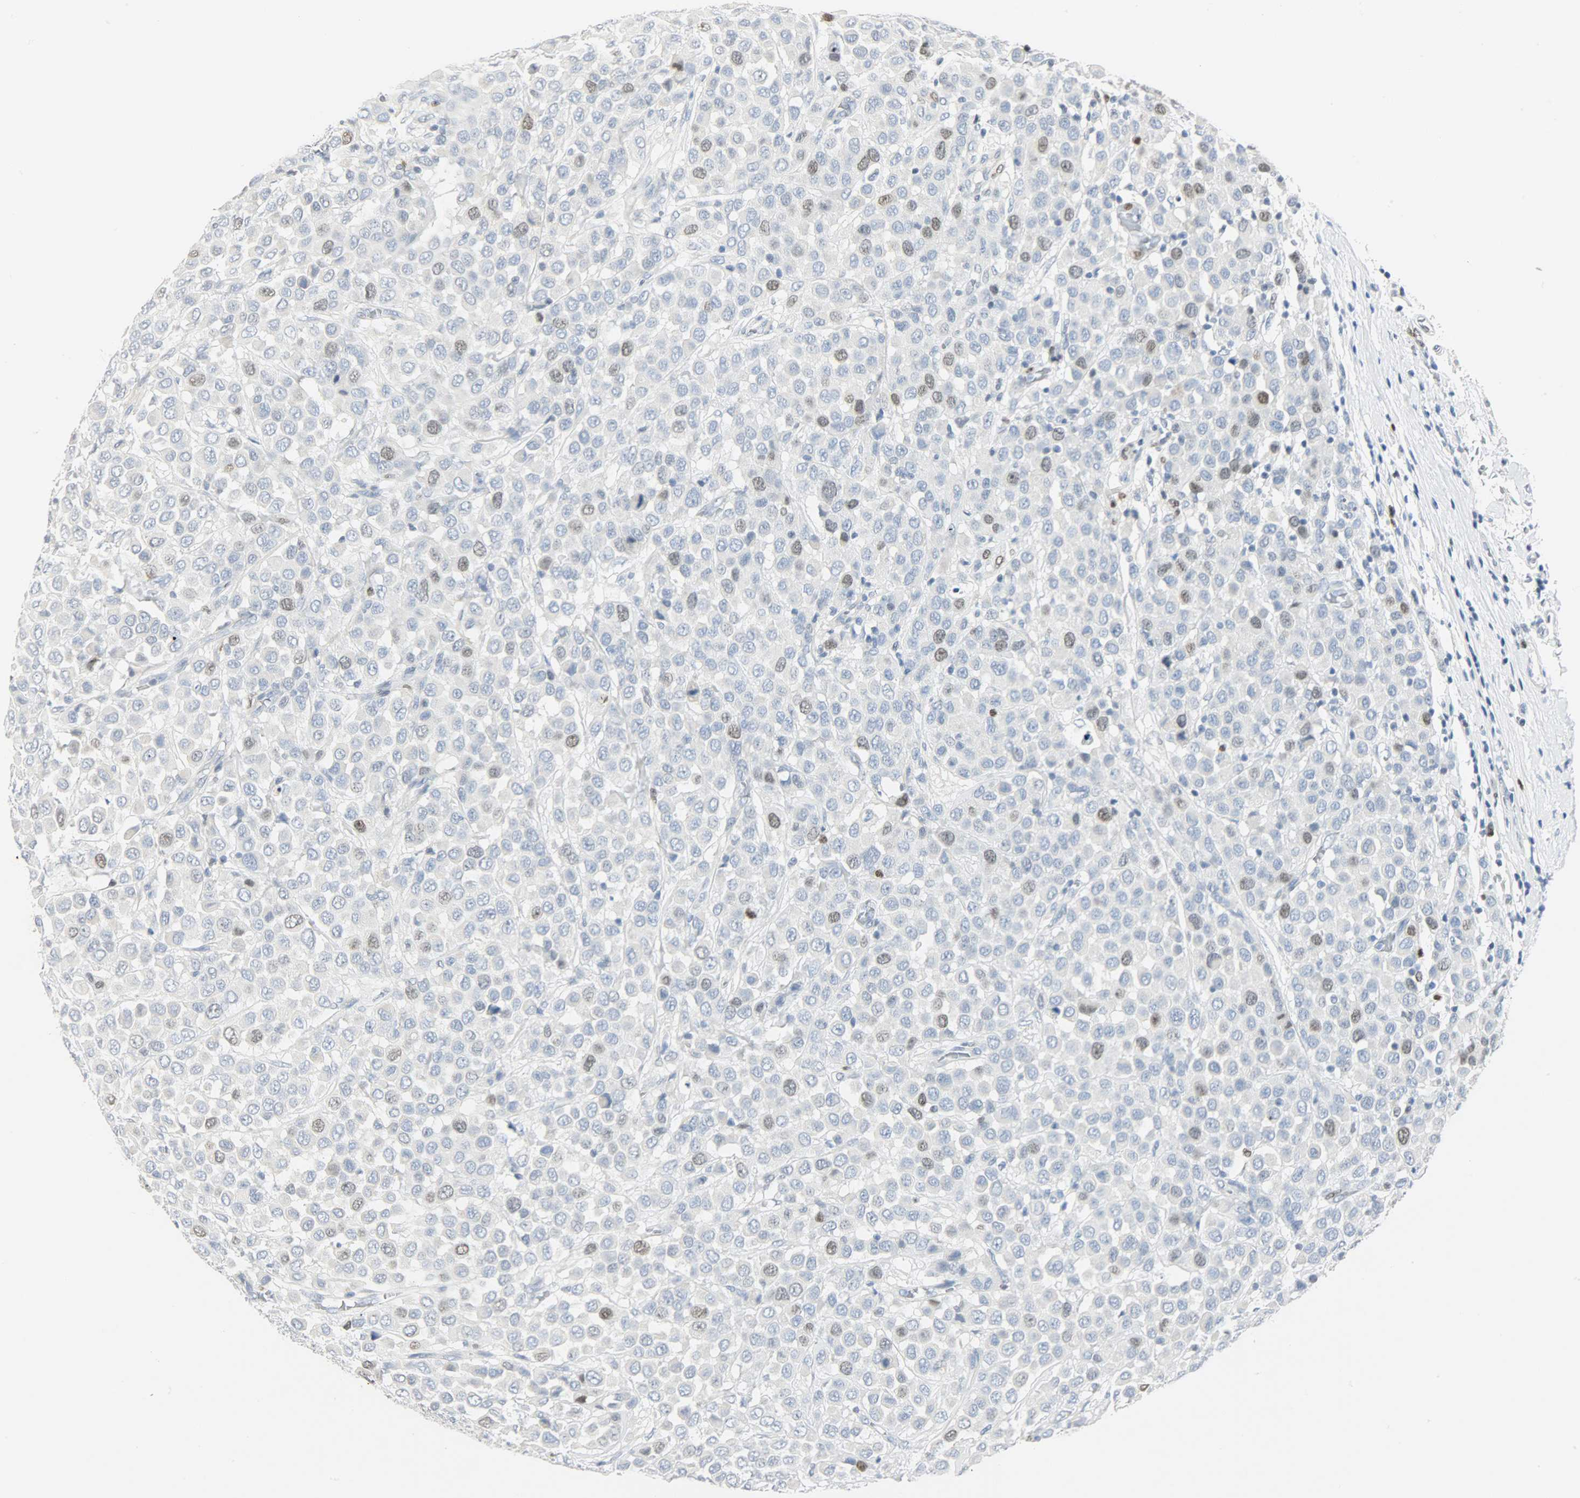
{"staining": {"intensity": "weak", "quantity": "<25%", "location": "nuclear"}, "tissue": "breast cancer", "cell_type": "Tumor cells", "image_type": "cancer", "snomed": [{"axis": "morphology", "description": "Duct carcinoma"}, {"axis": "topography", "description": "Breast"}], "caption": "IHC histopathology image of human breast cancer stained for a protein (brown), which displays no staining in tumor cells. Brightfield microscopy of IHC stained with DAB (brown) and hematoxylin (blue), captured at high magnification.", "gene": "HELLS", "patient": {"sex": "female", "age": 61}}